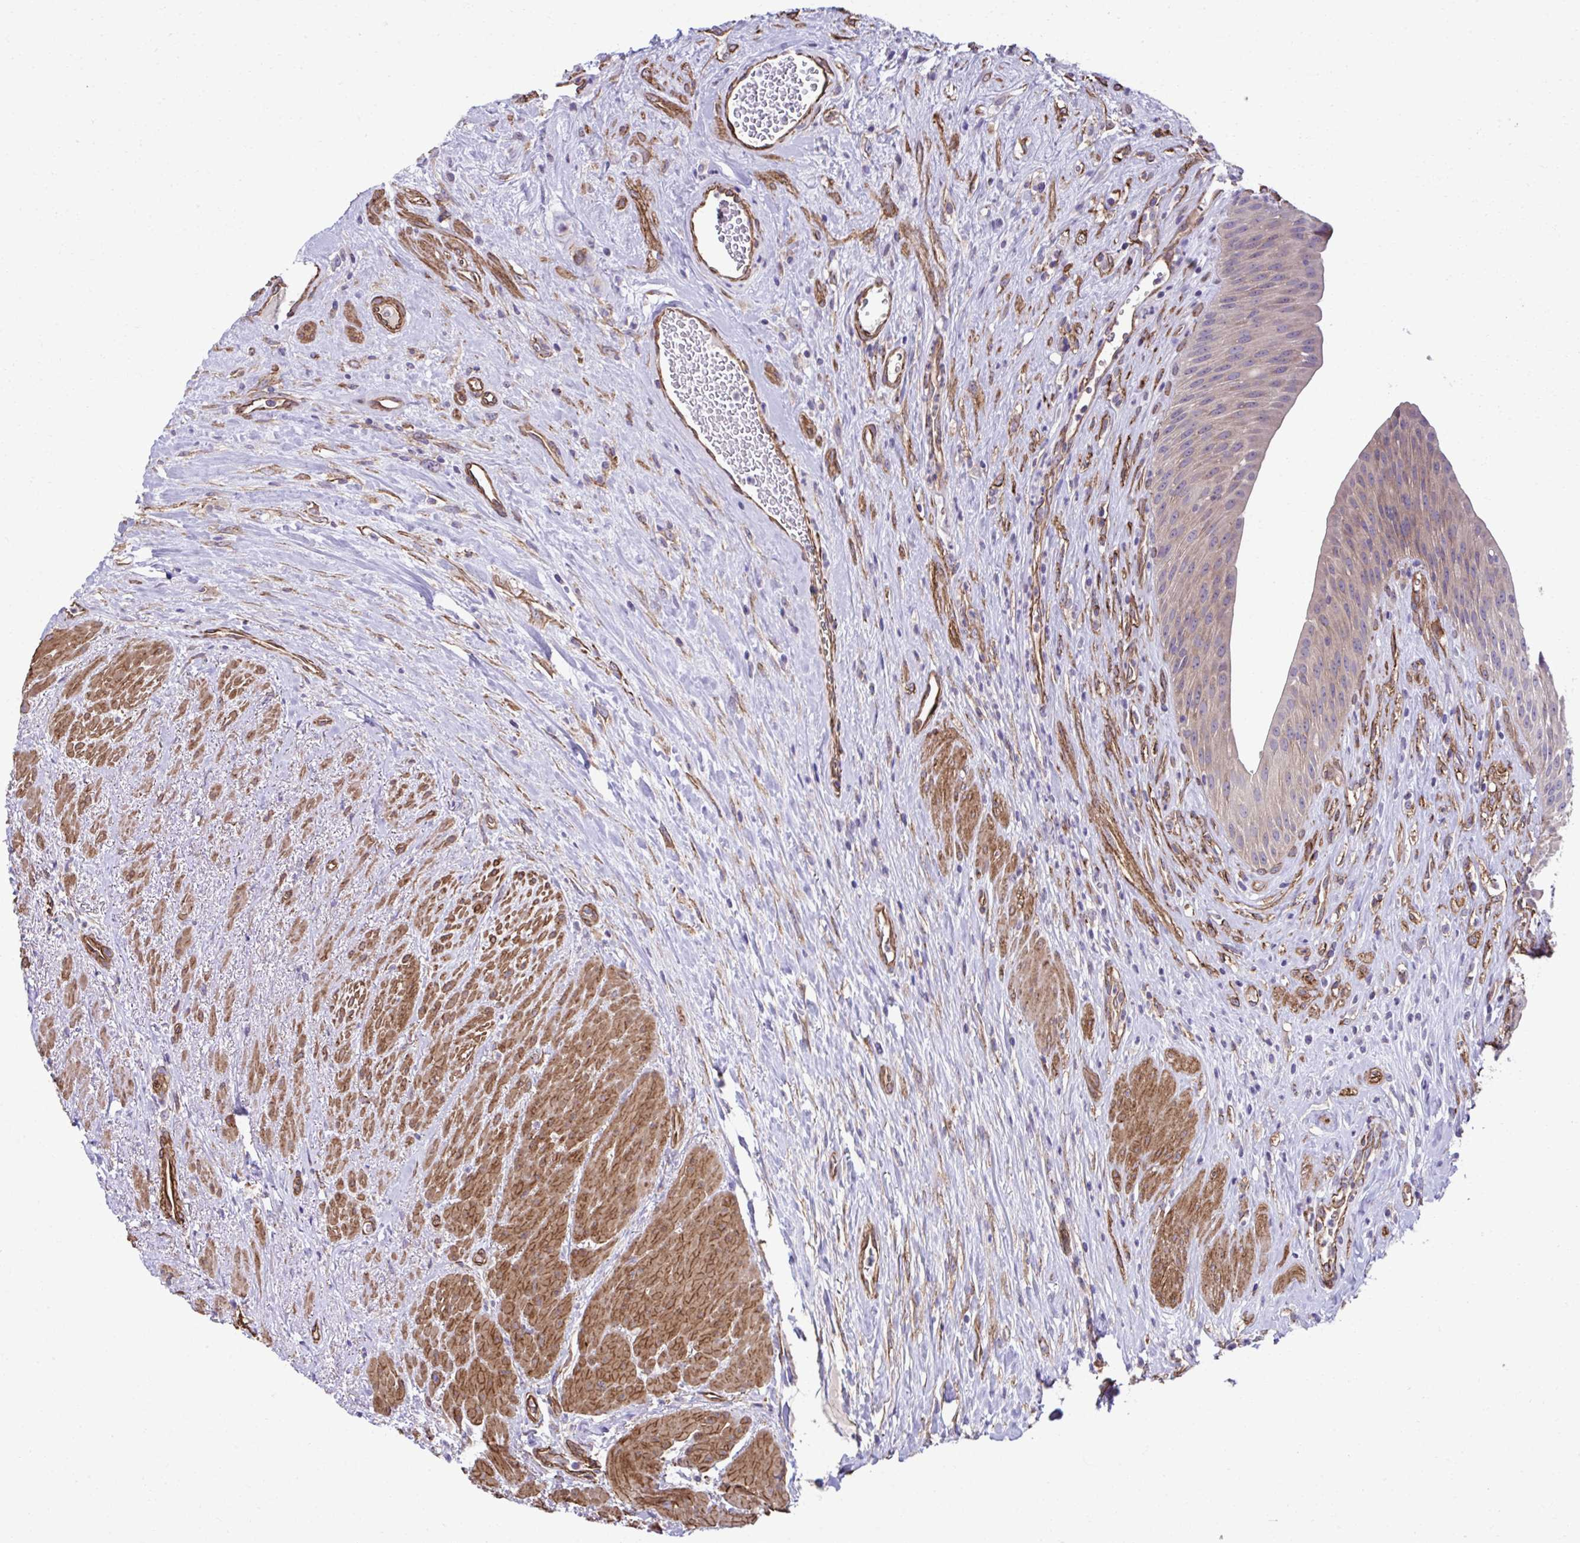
{"staining": {"intensity": "weak", "quantity": "25%-75%", "location": "cytoplasmic/membranous"}, "tissue": "urinary bladder", "cell_type": "Urothelial cells", "image_type": "normal", "snomed": [{"axis": "morphology", "description": "Normal tissue, NOS"}, {"axis": "topography", "description": "Urinary bladder"}], "caption": "Immunohistochemical staining of unremarkable urinary bladder demonstrates 25%-75% levels of weak cytoplasmic/membranous protein staining in approximately 25%-75% of urothelial cells. (DAB (3,3'-diaminobenzidine) IHC with brightfield microscopy, high magnification).", "gene": "TRIM52", "patient": {"sex": "female", "age": 56}}